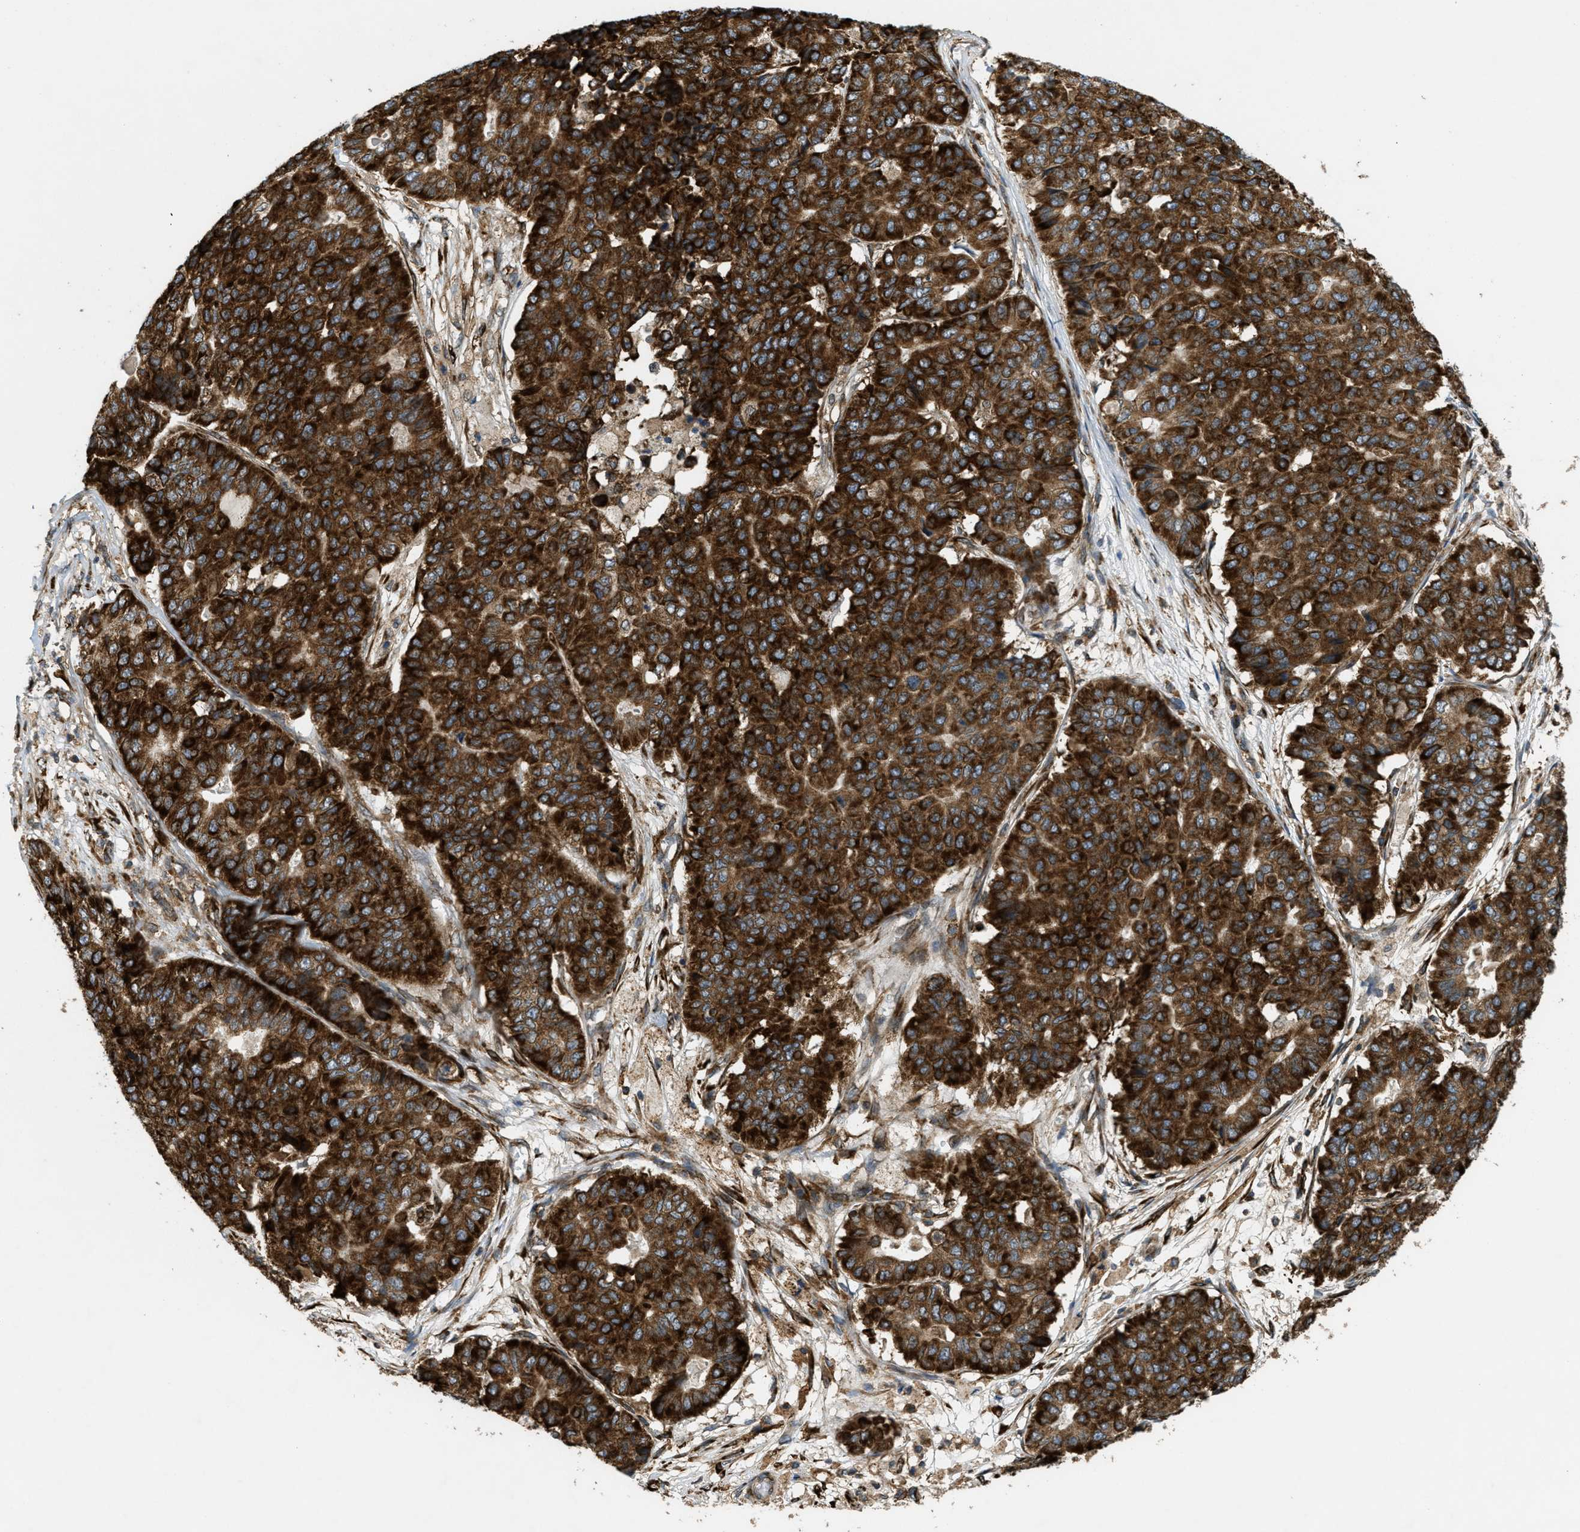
{"staining": {"intensity": "strong", "quantity": ">75%", "location": "cytoplasmic/membranous"}, "tissue": "pancreatic cancer", "cell_type": "Tumor cells", "image_type": "cancer", "snomed": [{"axis": "morphology", "description": "Adenocarcinoma, NOS"}, {"axis": "topography", "description": "Pancreas"}], "caption": "Pancreatic adenocarcinoma was stained to show a protein in brown. There is high levels of strong cytoplasmic/membranous staining in about >75% of tumor cells. The staining was performed using DAB, with brown indicating positive protein expression. Nuclei are stained blue with hematoxylin.", "gene": "PCDH18", "patient": {"sex": "male", "age": 50}}